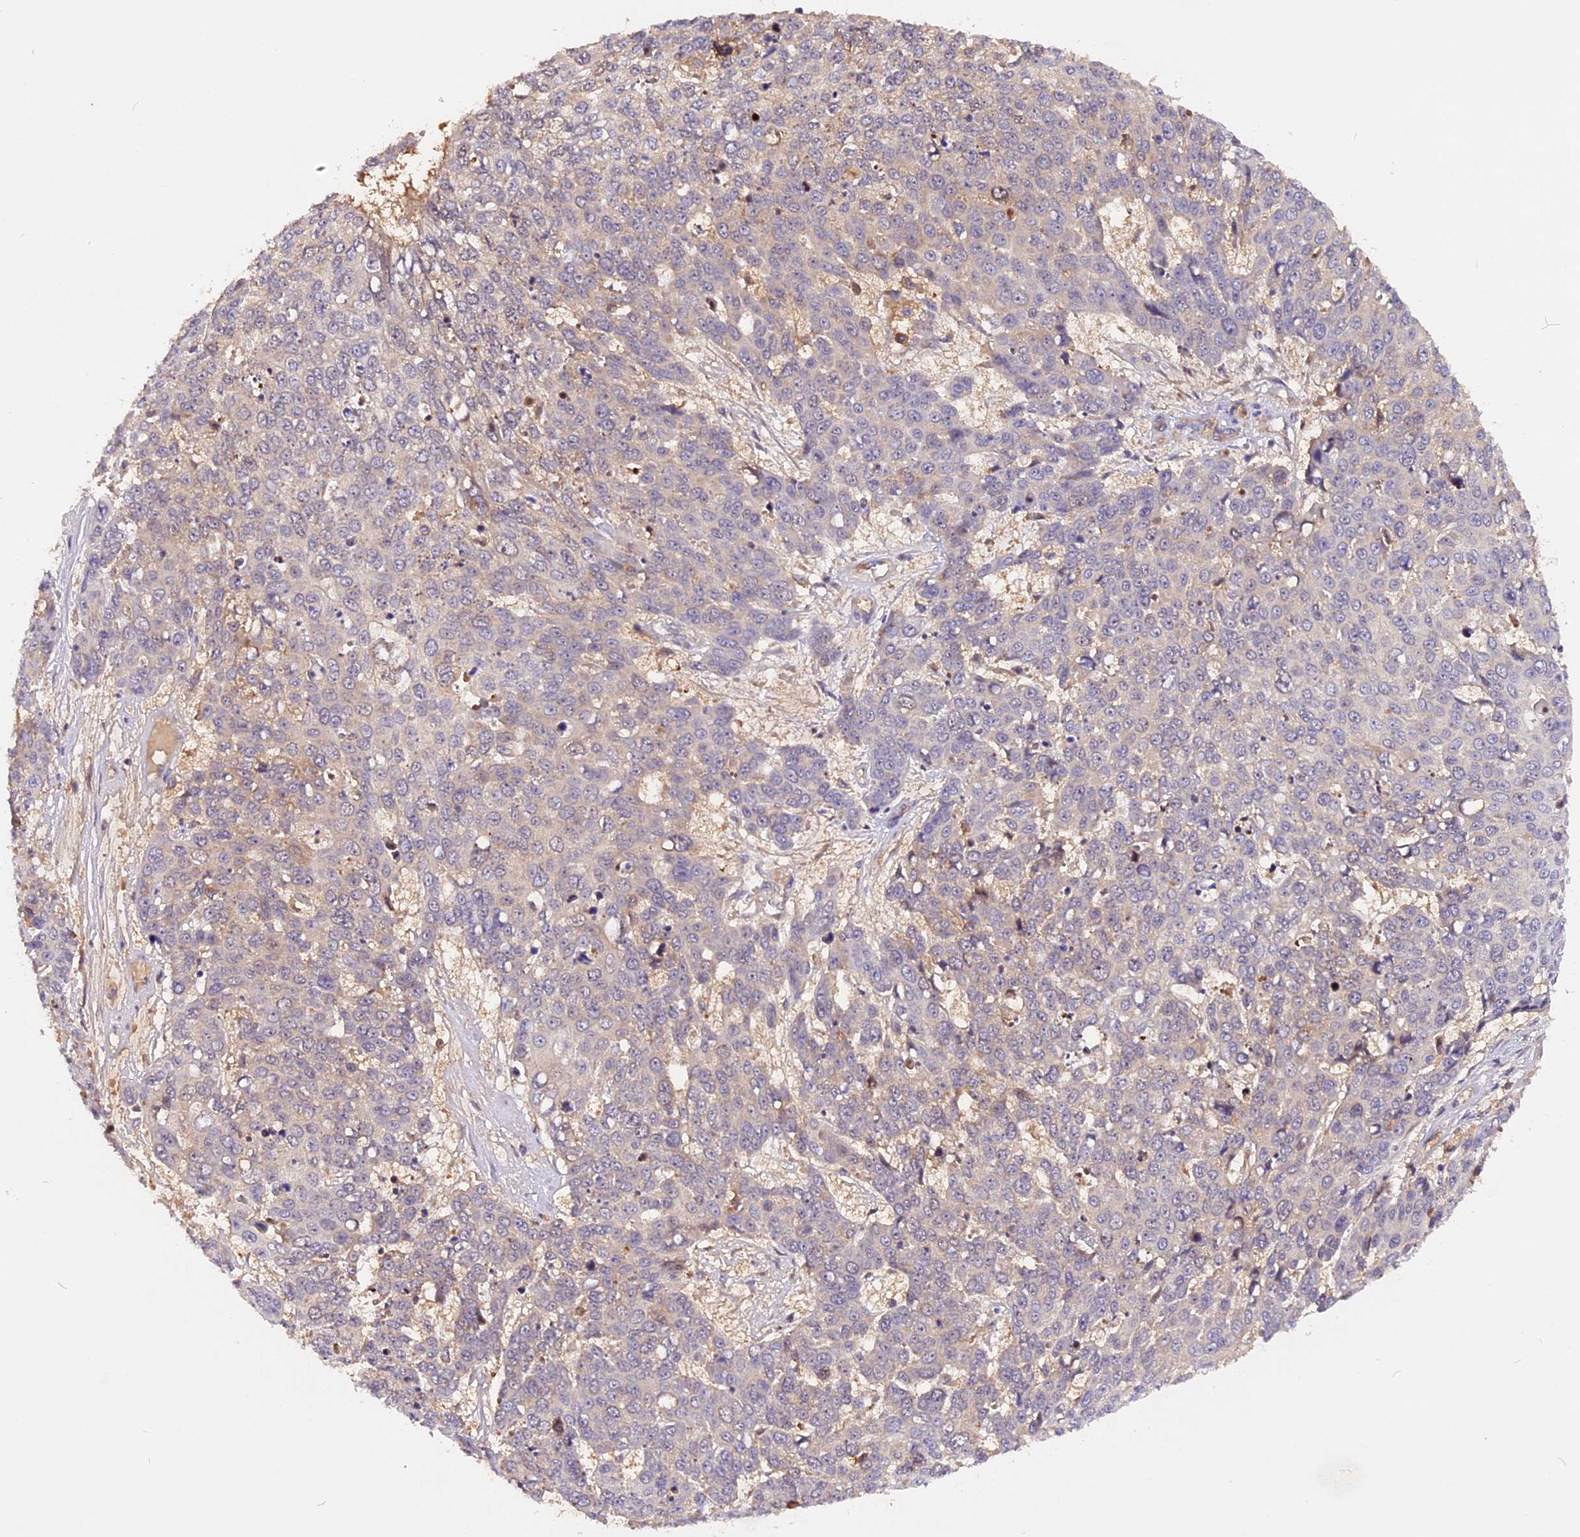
{"staining": {"intensity": "negative", "quantity": "none", "location": "none"}, "tissue": "skin cancer", "cell_type": "Tumor cells", "image_type": "cancer", "snomed": [{"axis": "morphology", "description": "Squamous cell carcinoma, NOS"}, {"axis": "topography", "description": "Skin"}], "caption": "This is a micrograph of immunohistochemistry (IHC) staining of skin cancer, which shows no positivity in tumor cells.", "gene": "MARK4", "patient": {"sex": "male", "age": 71}}